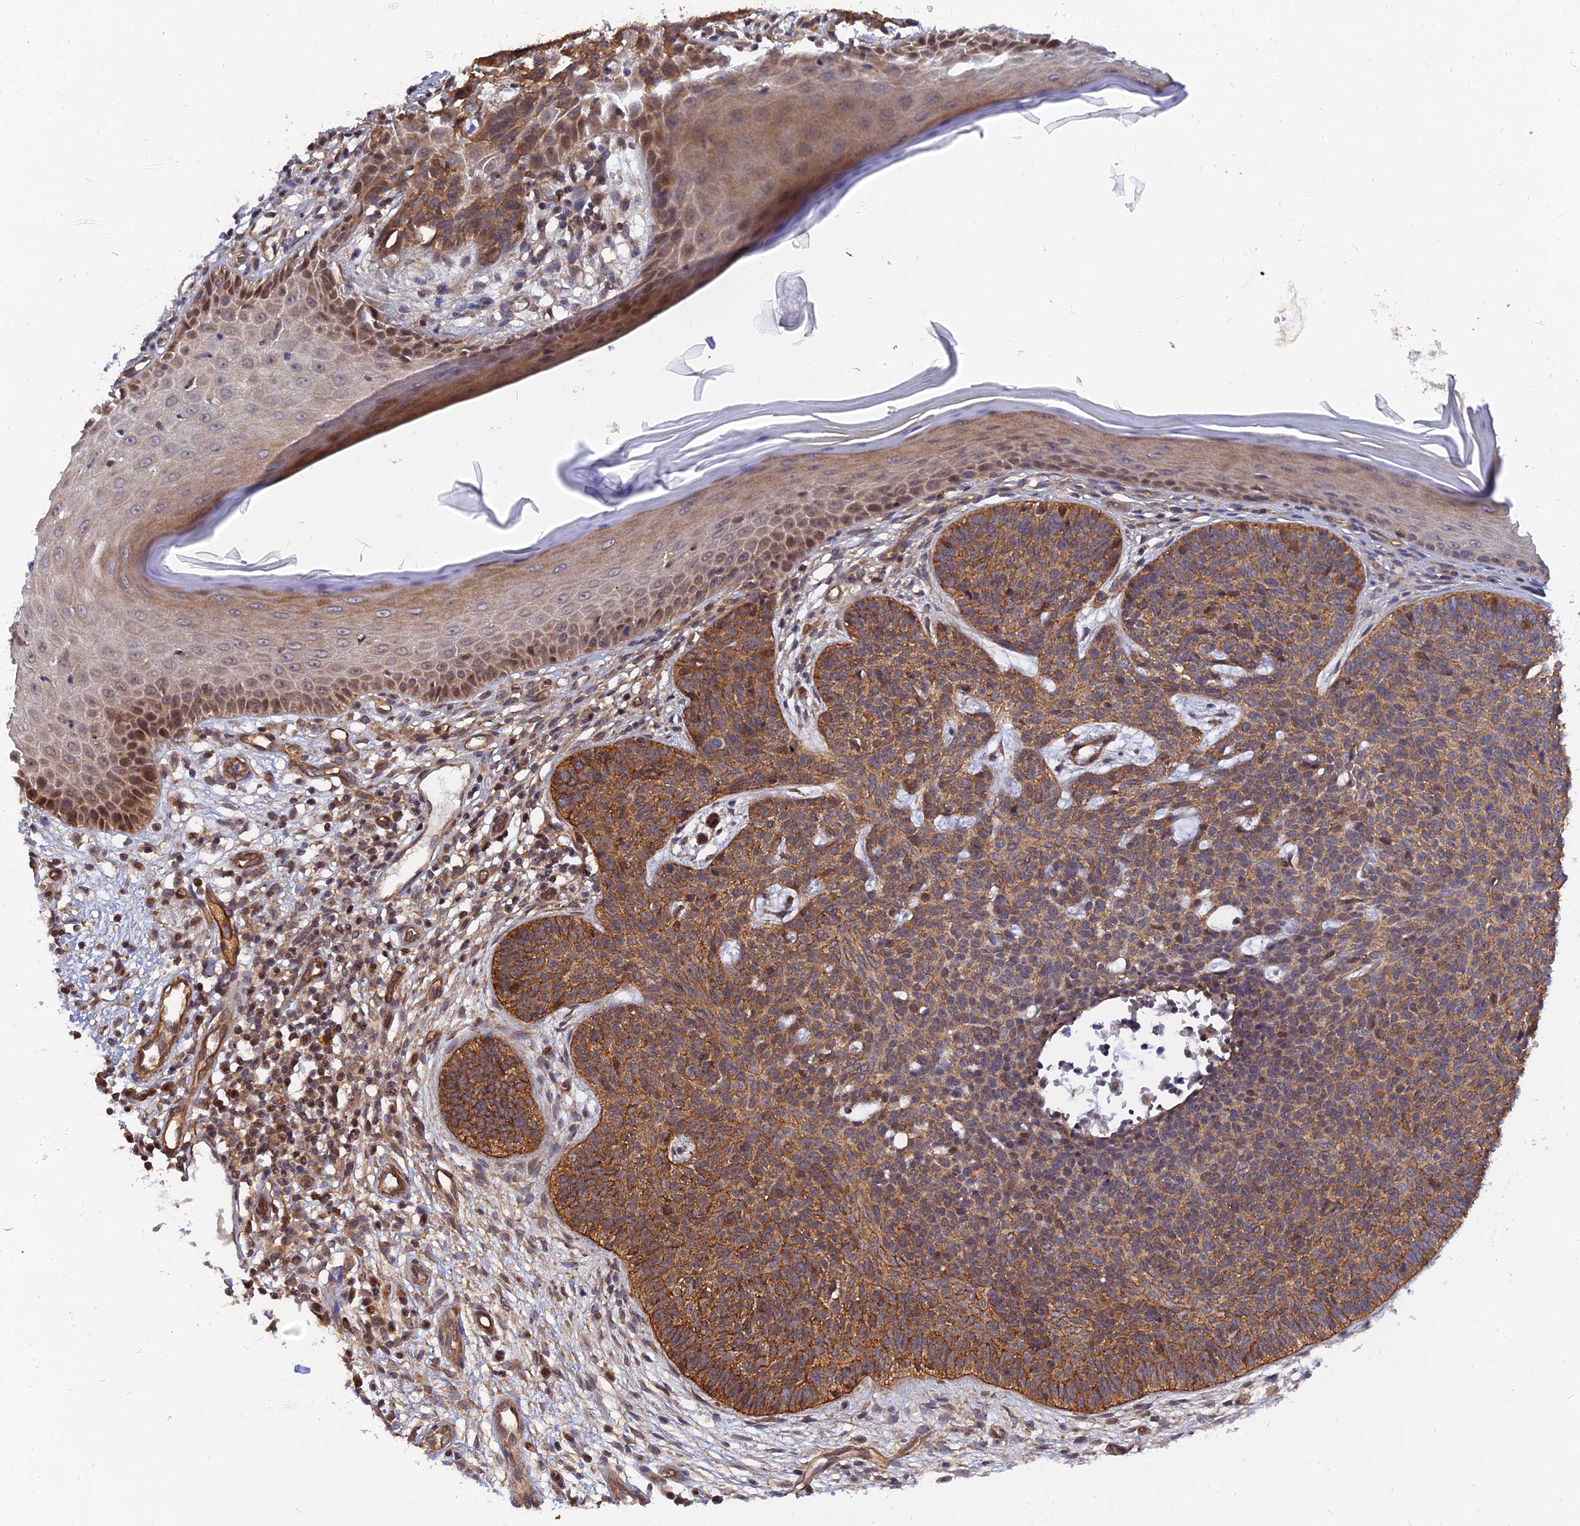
{"staining": {"intensity": "moderate", "quantity": ">75%", "location": "cytoplasmic/membranous"}, "tissue": "skin cancer", "cell_type": "Tumor cells", "image_type": "cancer", "snomed": [{"axis": "morphology", "description": "Basal cell carcinoma"}, {"axis": "topography", "description": "Skin"}], "caption": "Moderate cytoplasmic/membranous positivity for a protein is appreciated in about >75% of tumor cells of skin cancer (basal cell carcinoma) using IHC.", "gene": "WDR41", "patient": {"sex": "female", "age": 66}}